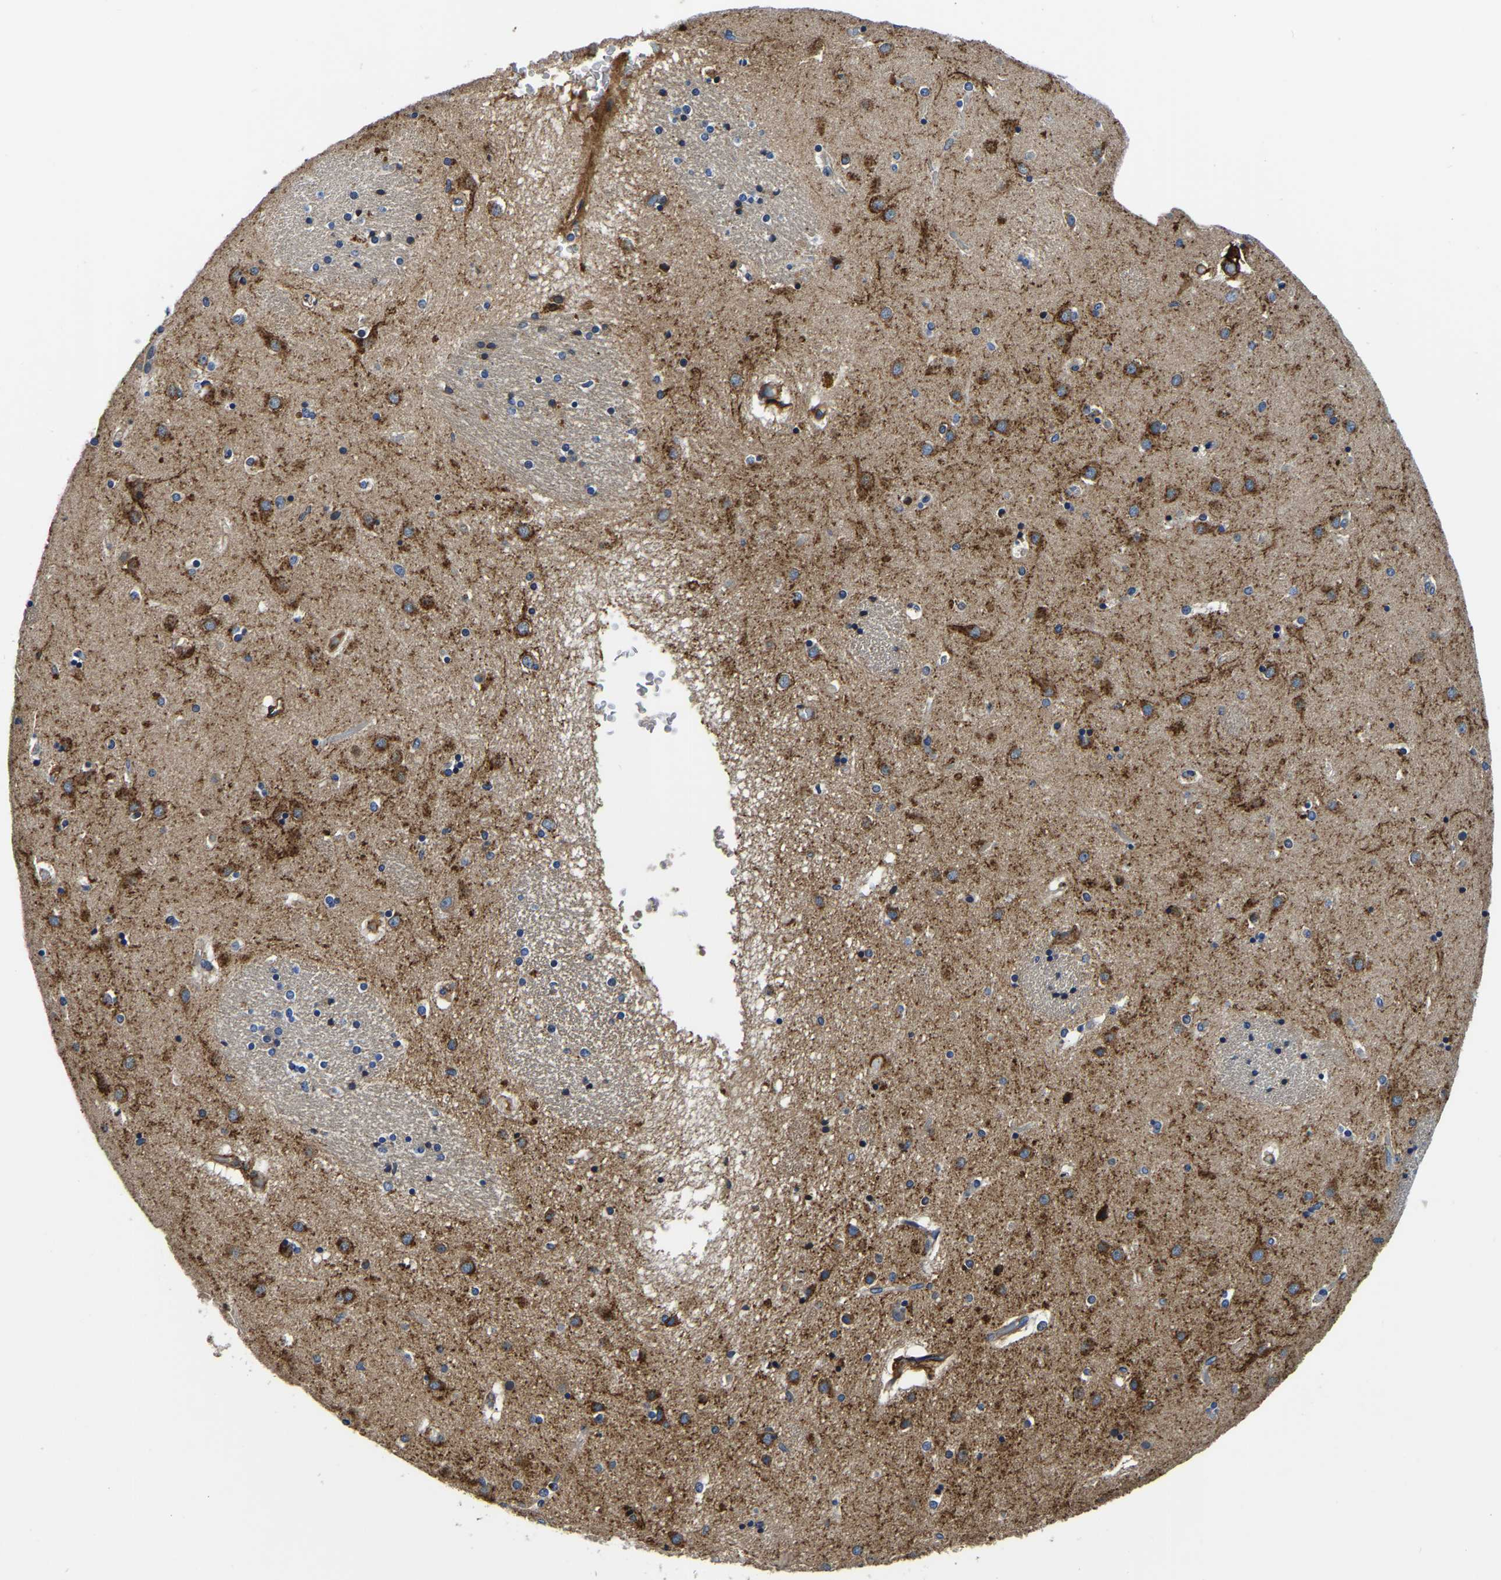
{"staining": {"intensity": "moderate", "quantity": "<25%", "location": "cytoplasmic/membranous"}, "tissue": "caudate", "cell_type": "Glial cells", "image_type": "normal", "snomed": [{"axis": "morphology", "description": "Normal tissue, NOS"}, {"axis": "topography", "description": "Lateral ventricle wall"}], "caption": "This photomicrograph exhibits unremarkable caudate stained with immunohistochemistry to label a protein in brown. The cytoplasmic/membranous of glial cells show moderate positivity for the protein. Nuclei are counter-stained blue.", "gene": "KCTD17", "patient": {"sex": "male", "age": 70}}